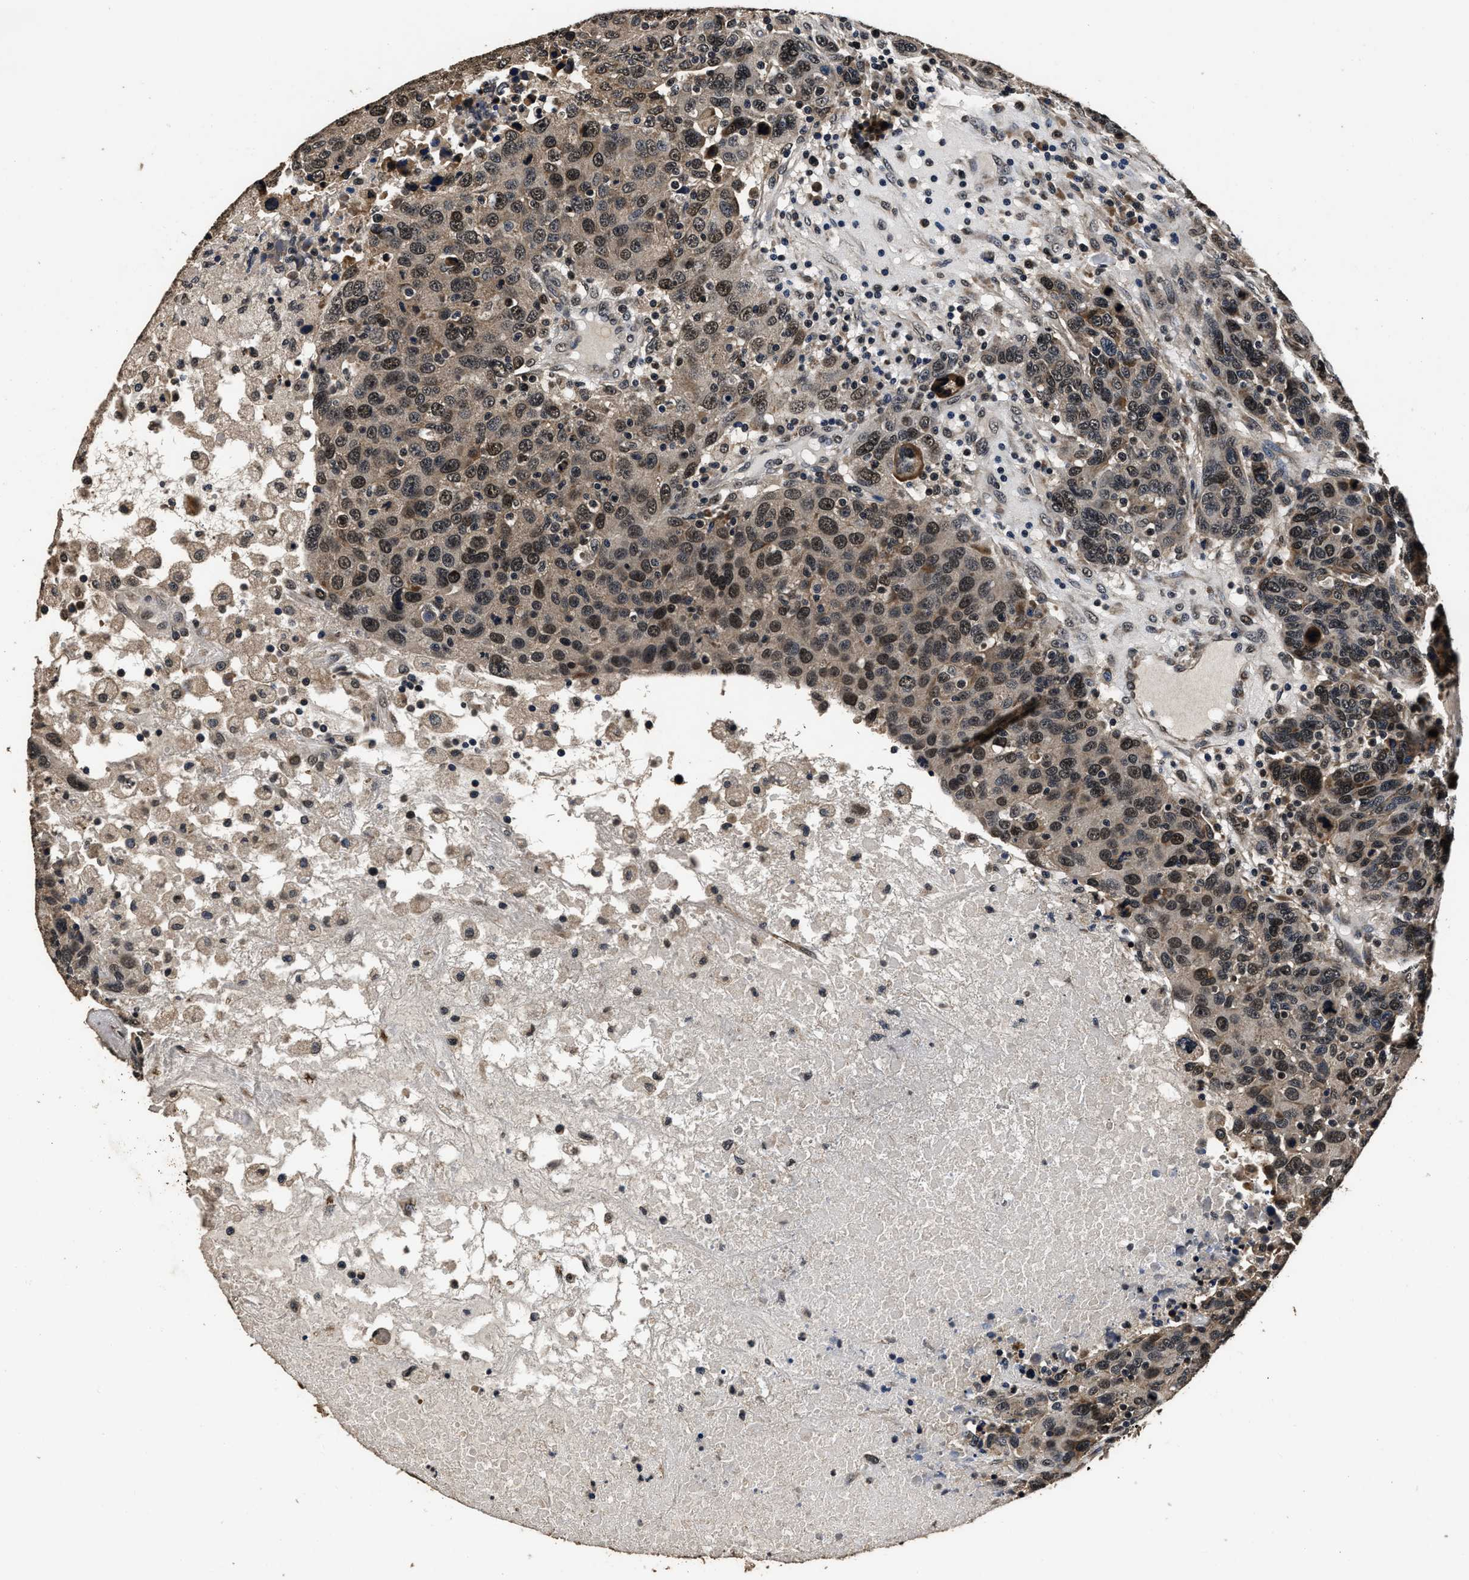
{"staining": {"intensity": "moderate", "quantity": ">75%", "location": "nuclear"}, "tissue": "breast cancer", "cell_type": "Tumor cells", "image_type": "cancer", "snomed": [{"axis": "morphology", "description": "Duct carcinoma"}, {"axis": "topography", "description": "Breast"}], "caption": "The photomicrograph exhibits immunohistochemical staining of breast cancer. There is moderate nuclear positivity is identified in approximately >75% of tumor cells.", "gene": "CSTF1", "patient": {"sex": "female", "age": 37}}